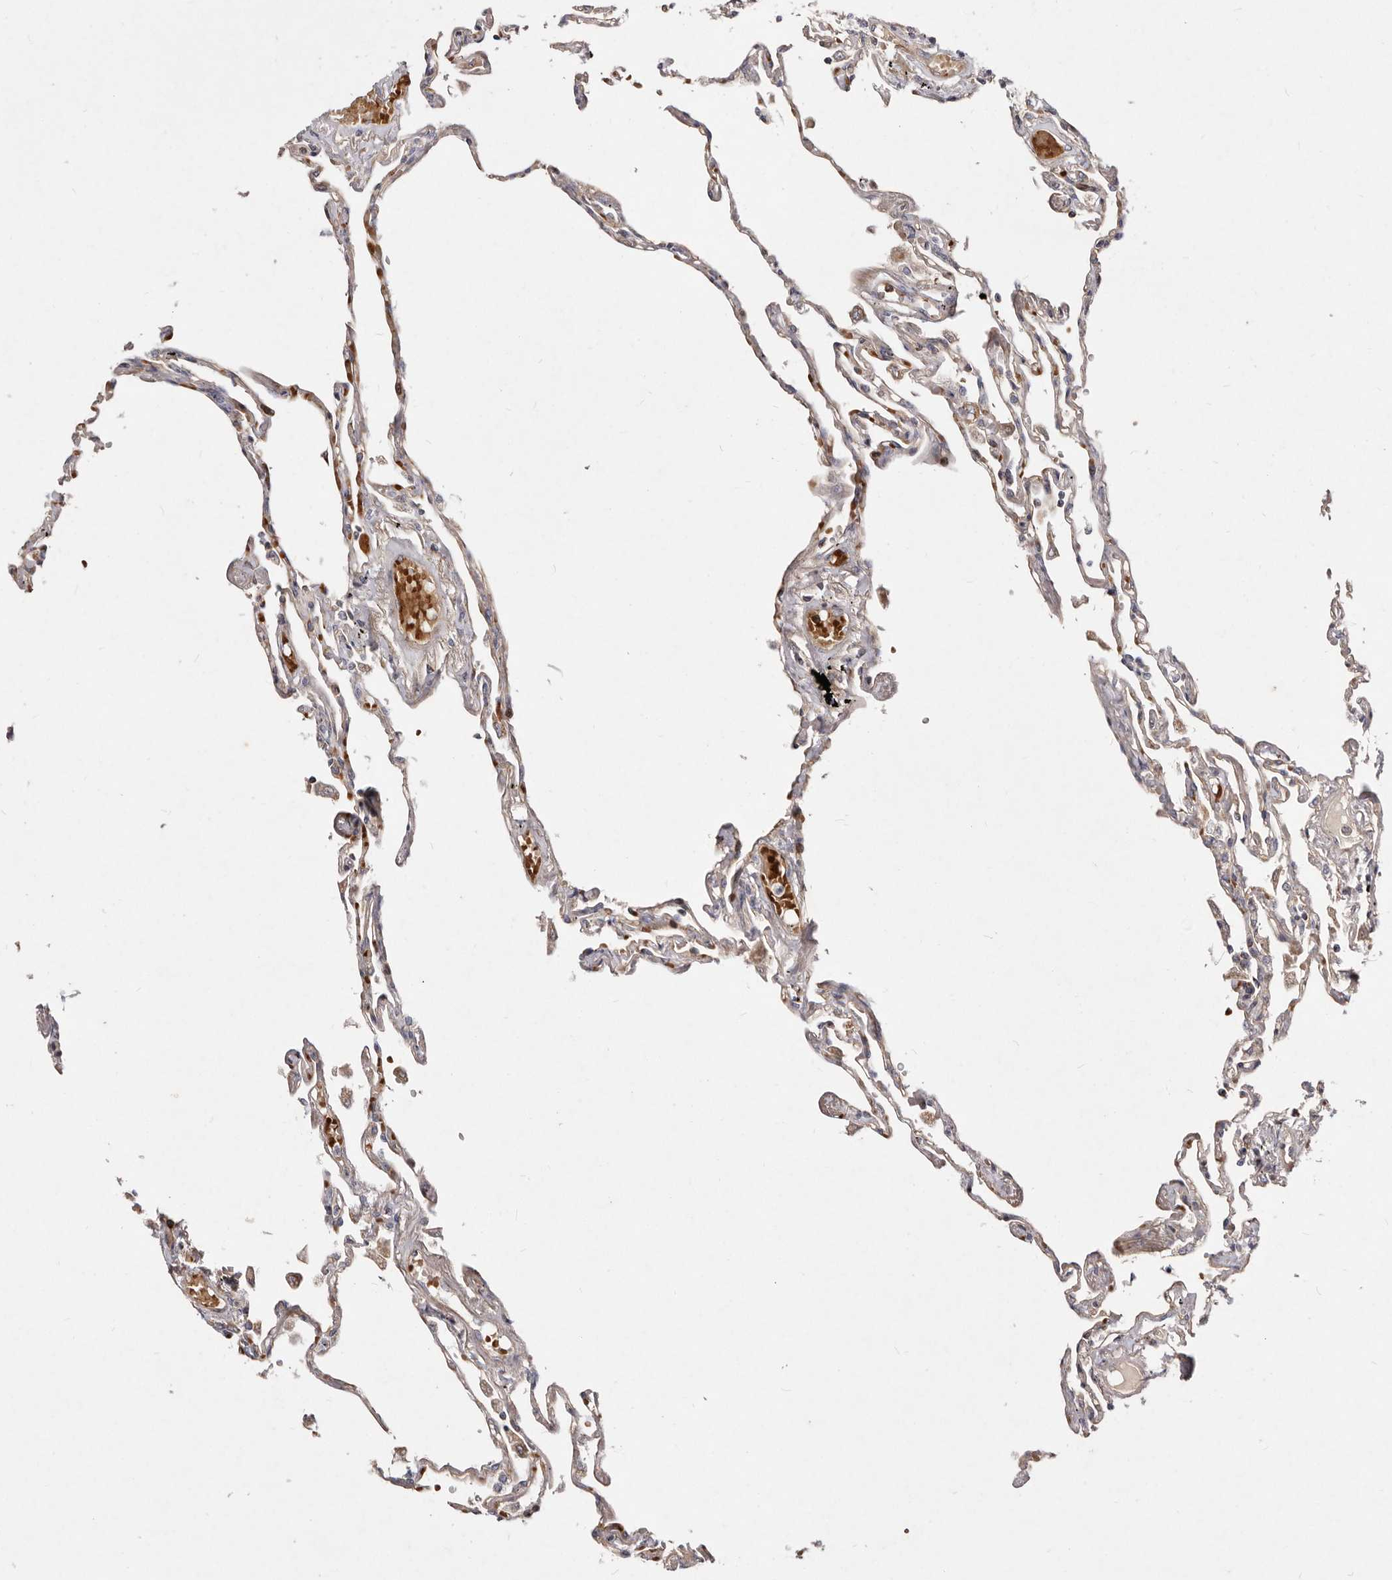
{"staining": {"intensity": "weak", "quantity": "25%-75%", "location": "cytoplasmic/membranous"}, "tissue": "lung", "cell_type": "Alveolar cells", "image_type": "normal", "snomed": [{"axis": "morphology", "description": "Normal tissue, NOS"}, {"axis": "topography", "description": "Lung"}], "caption": "Weak cytoplasmic/membranous expression is identified in about 25%-75% of alveolar cells in unremarkable lung.", "gene": "SLC25A20", "patient": {"sex": "female", "age": 67}}